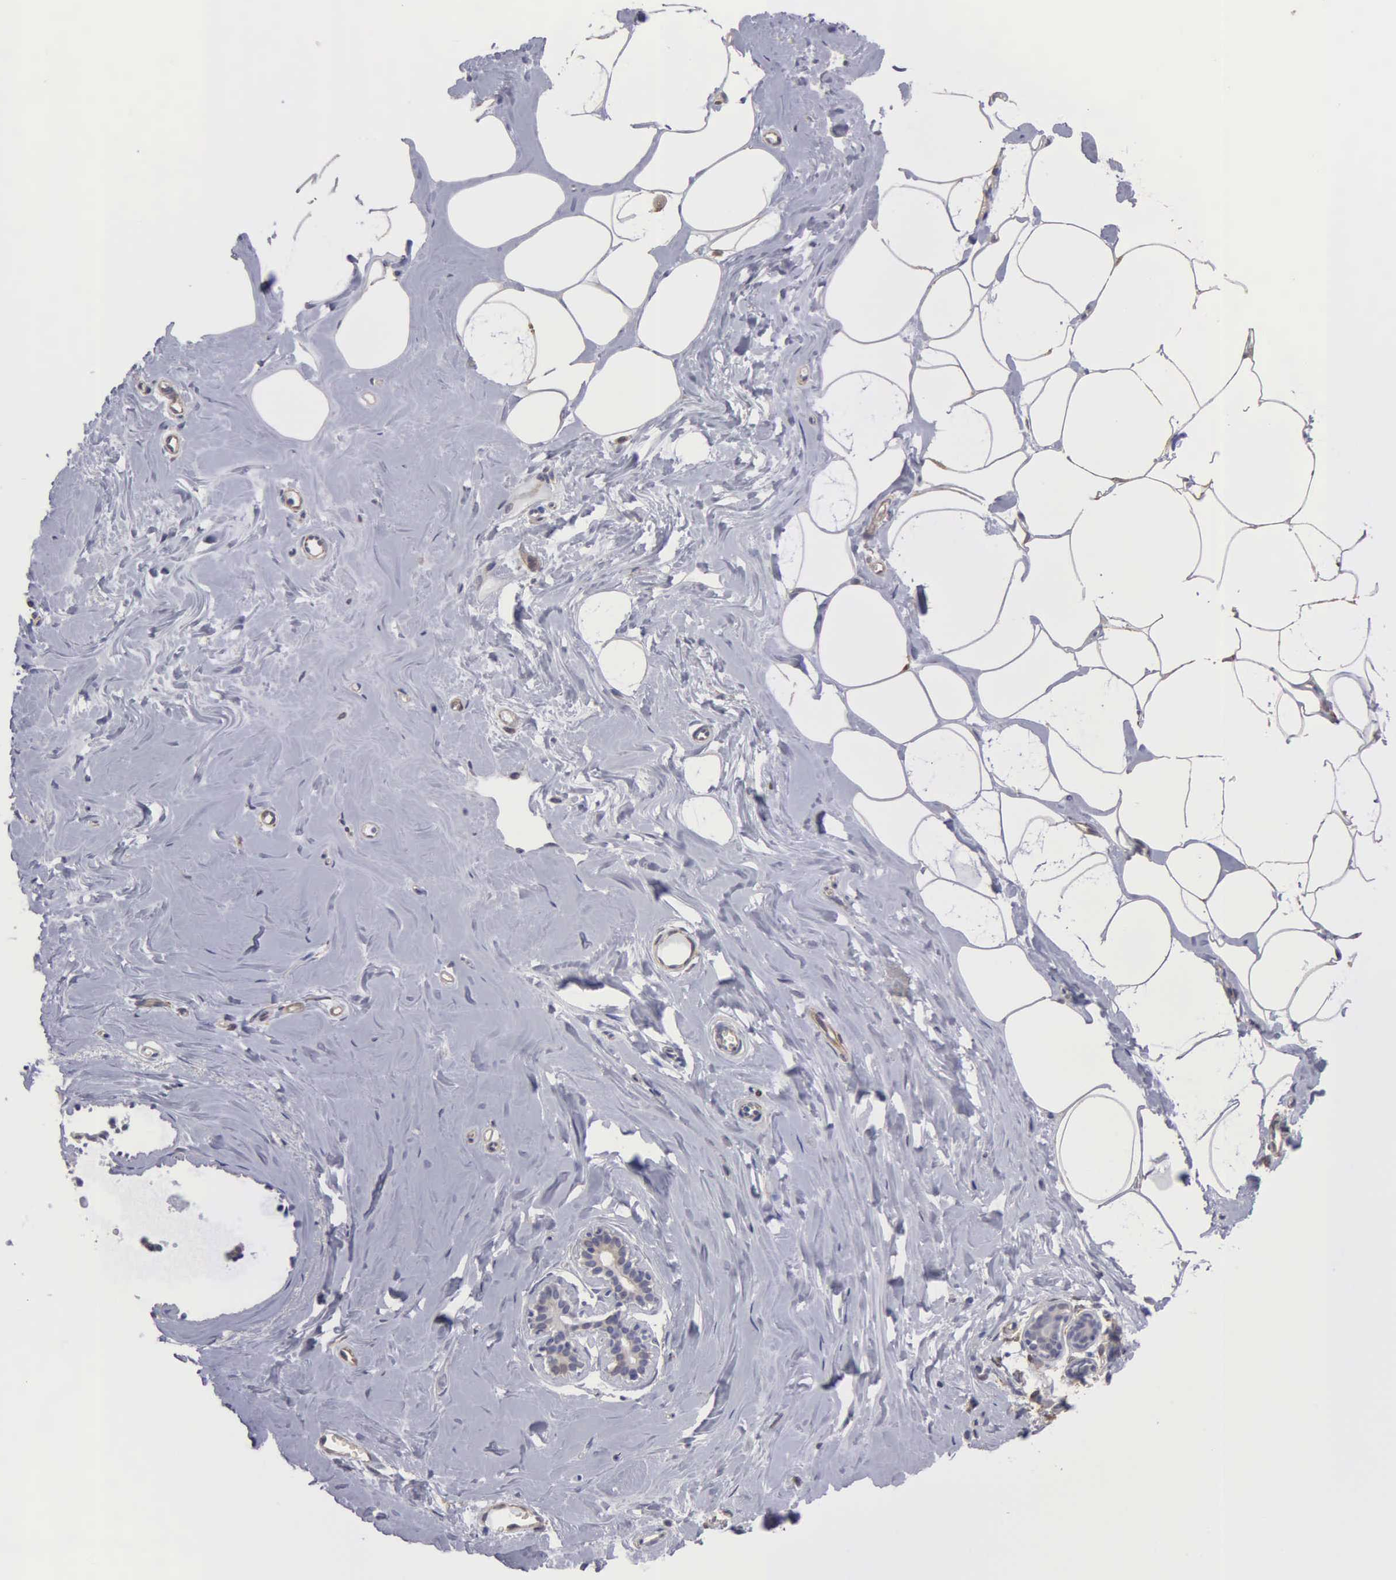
{"staining": {"intensity": "weak", "quantity": "<25%", "location": "cytoplasmic/membranous"}, "tissue": "breast", "cell_type": "Adipocytes", "image_type": "normal", "snomed": [{"axis": "morphology", "description": "Normal tissue, NOS"}, {"axis": "topography", "description": "Breast"}], "caption": "High power microscopy histopathology image of an IHC histopathology image of unremarkable breast, revealing no significant staining in adipocytes. (Brightfield microscopy of DAB (3,3'-diaminobenzidine) IHC at high magnification).", "gene": "LIN52", "patient": {"sex": "female", "age": 45}}